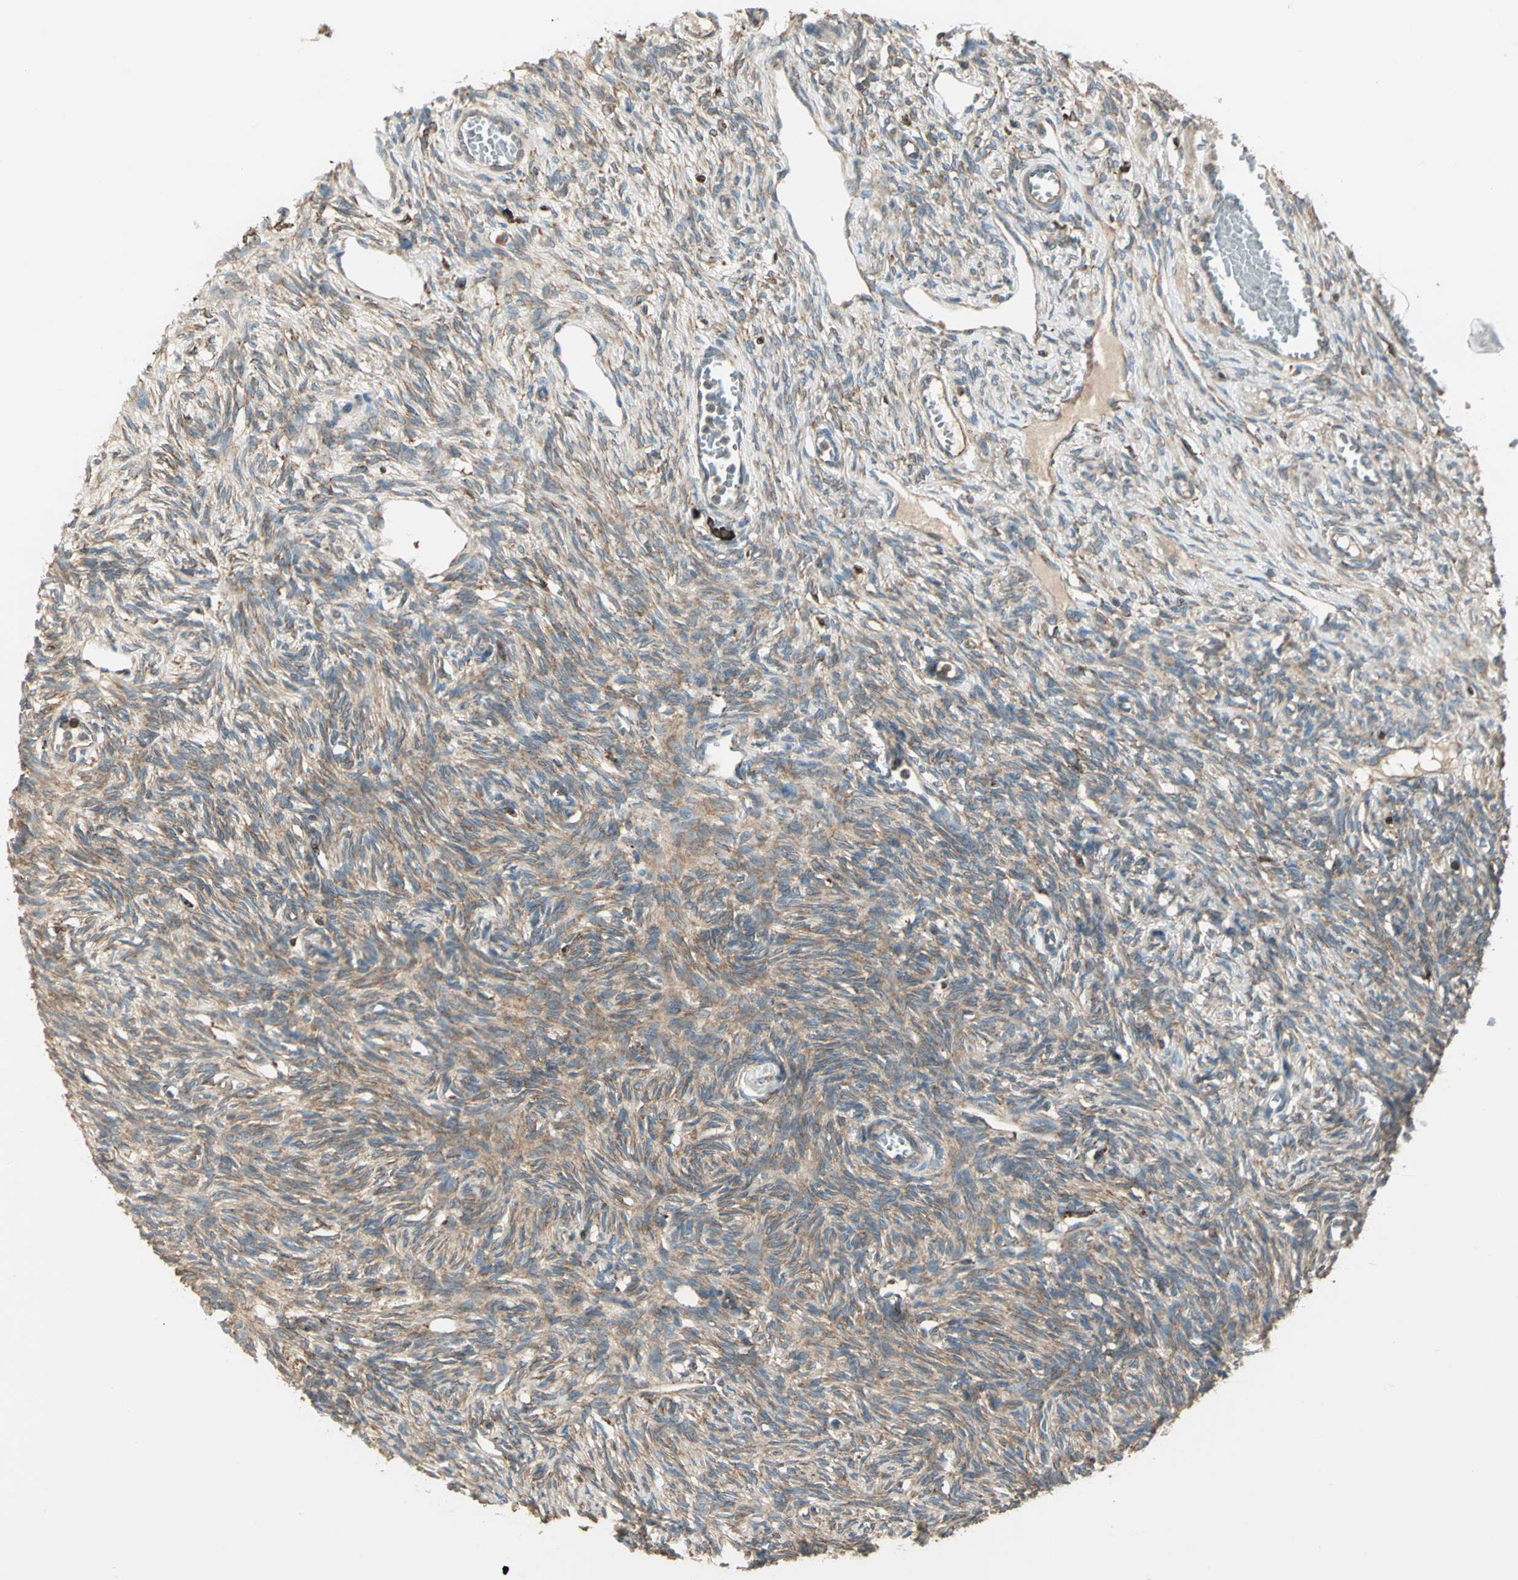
{"staining": {"intensity": "moderate", "quantity": ">75%", "location": "cytoplasmic/membranous"}, "tissue": "ovary", "cell_type": "Ovarian stroma cells", "image_type": "normal", "snomed": [{"axis": "morphology", "description": "Normal tissue, NOS"}, {"axis": "topography", "description": "Ovary"}], "caption": "A medium amount of moderate cytoplasmic/membranous positivity is present in approximately >75% of ovarian stroma cells in benign ovary. (Brightfield microscopy of DAB IHC at high magnification).", "gene": "PDIA4", "patient": {"sex": "female", "age": 33}}